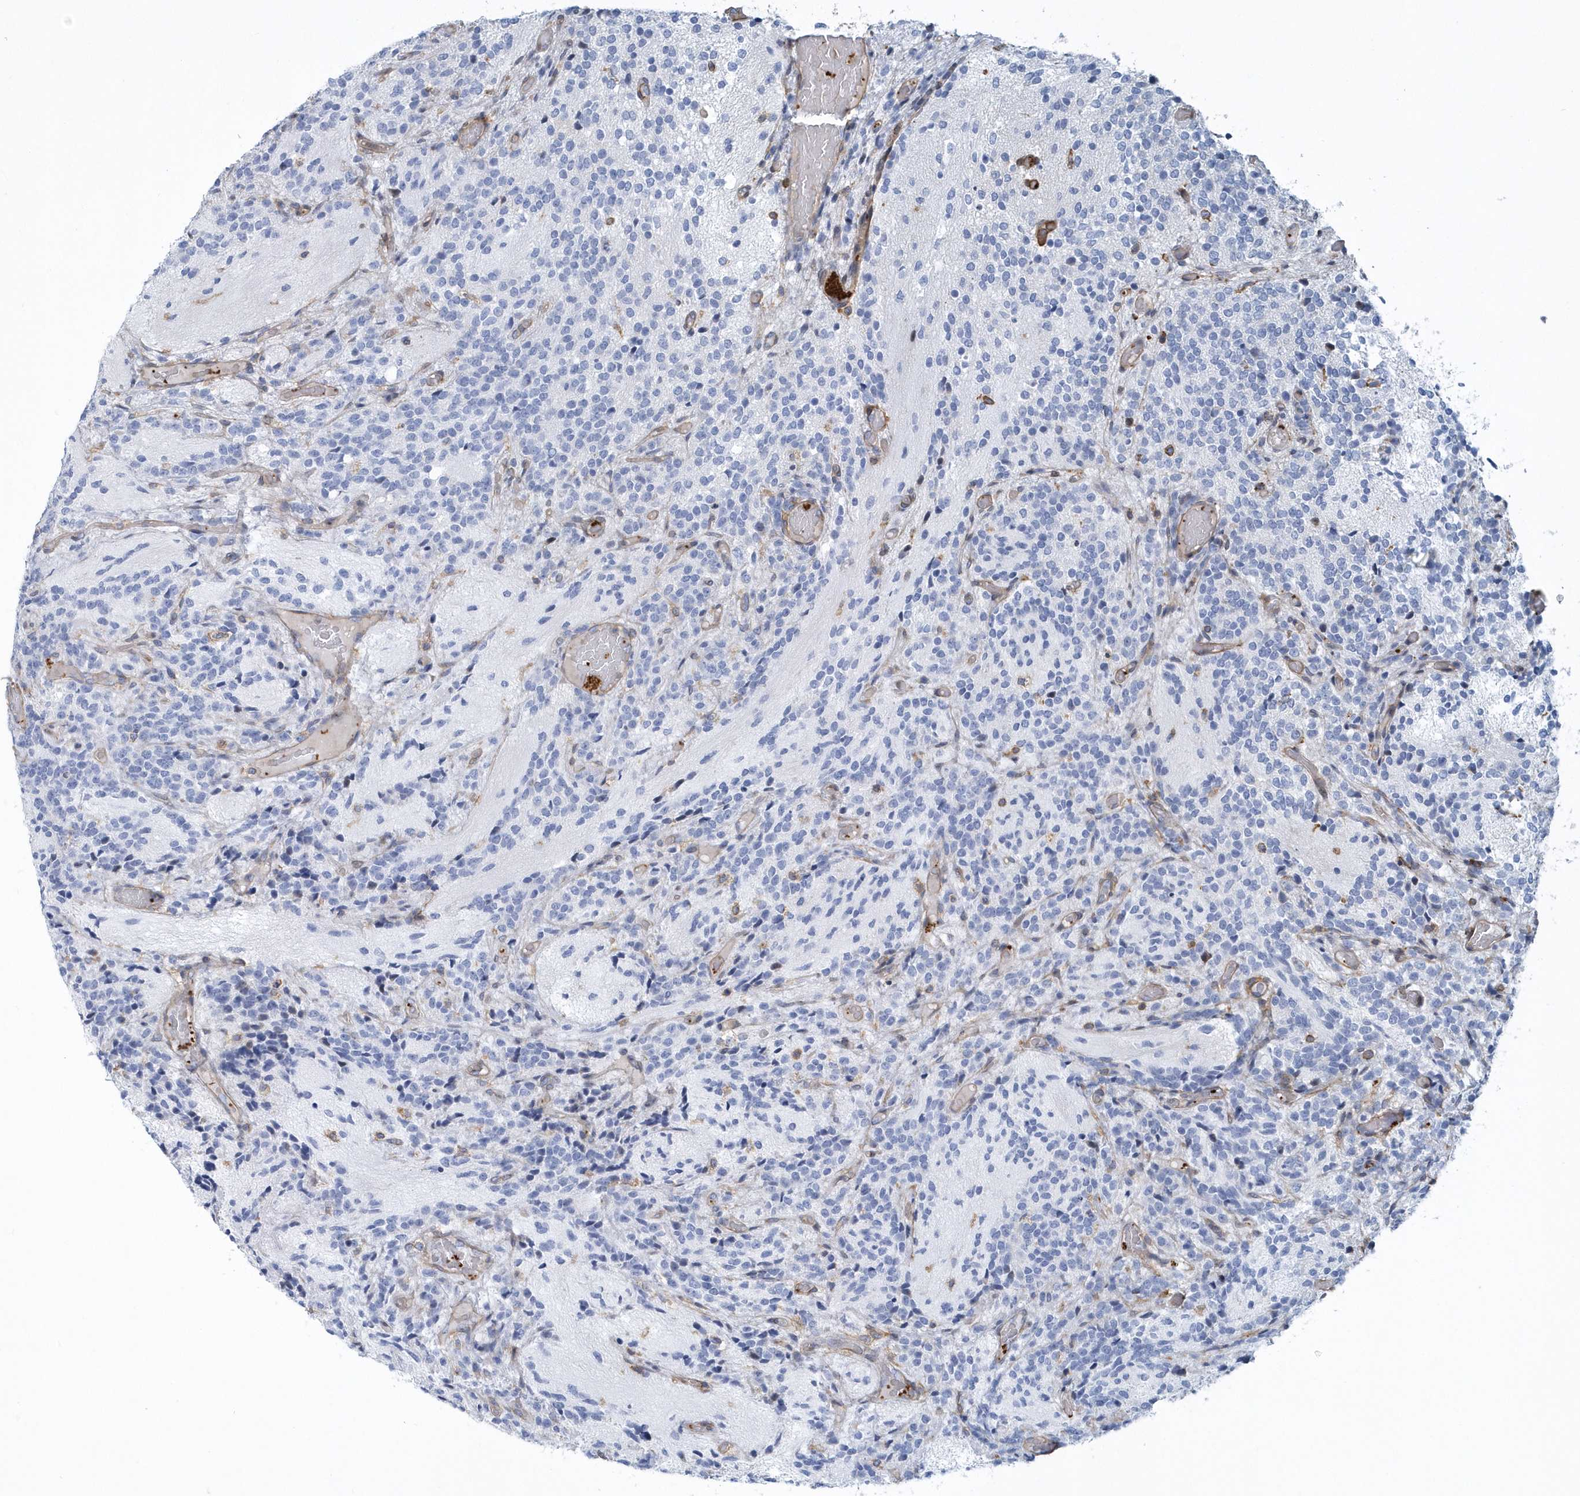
{"staining": {"intensity": "negative", "quantity": "none", "location": "none"}, "tissue": "glioma", "cell_type": "Tumor cells", "image_type": "cancer", "snomed": [{"axis": "morphology", "description": "Glioma, malignant, Low grade"}, {"axis": "topography", "description": "Brain"}], "caption": "Glioma stained for a protein using immunohistochemistry demonstrates no positivity tumor cells.", "gene": "ARAP2", "patient": {"sex": "female", "age": 1}}